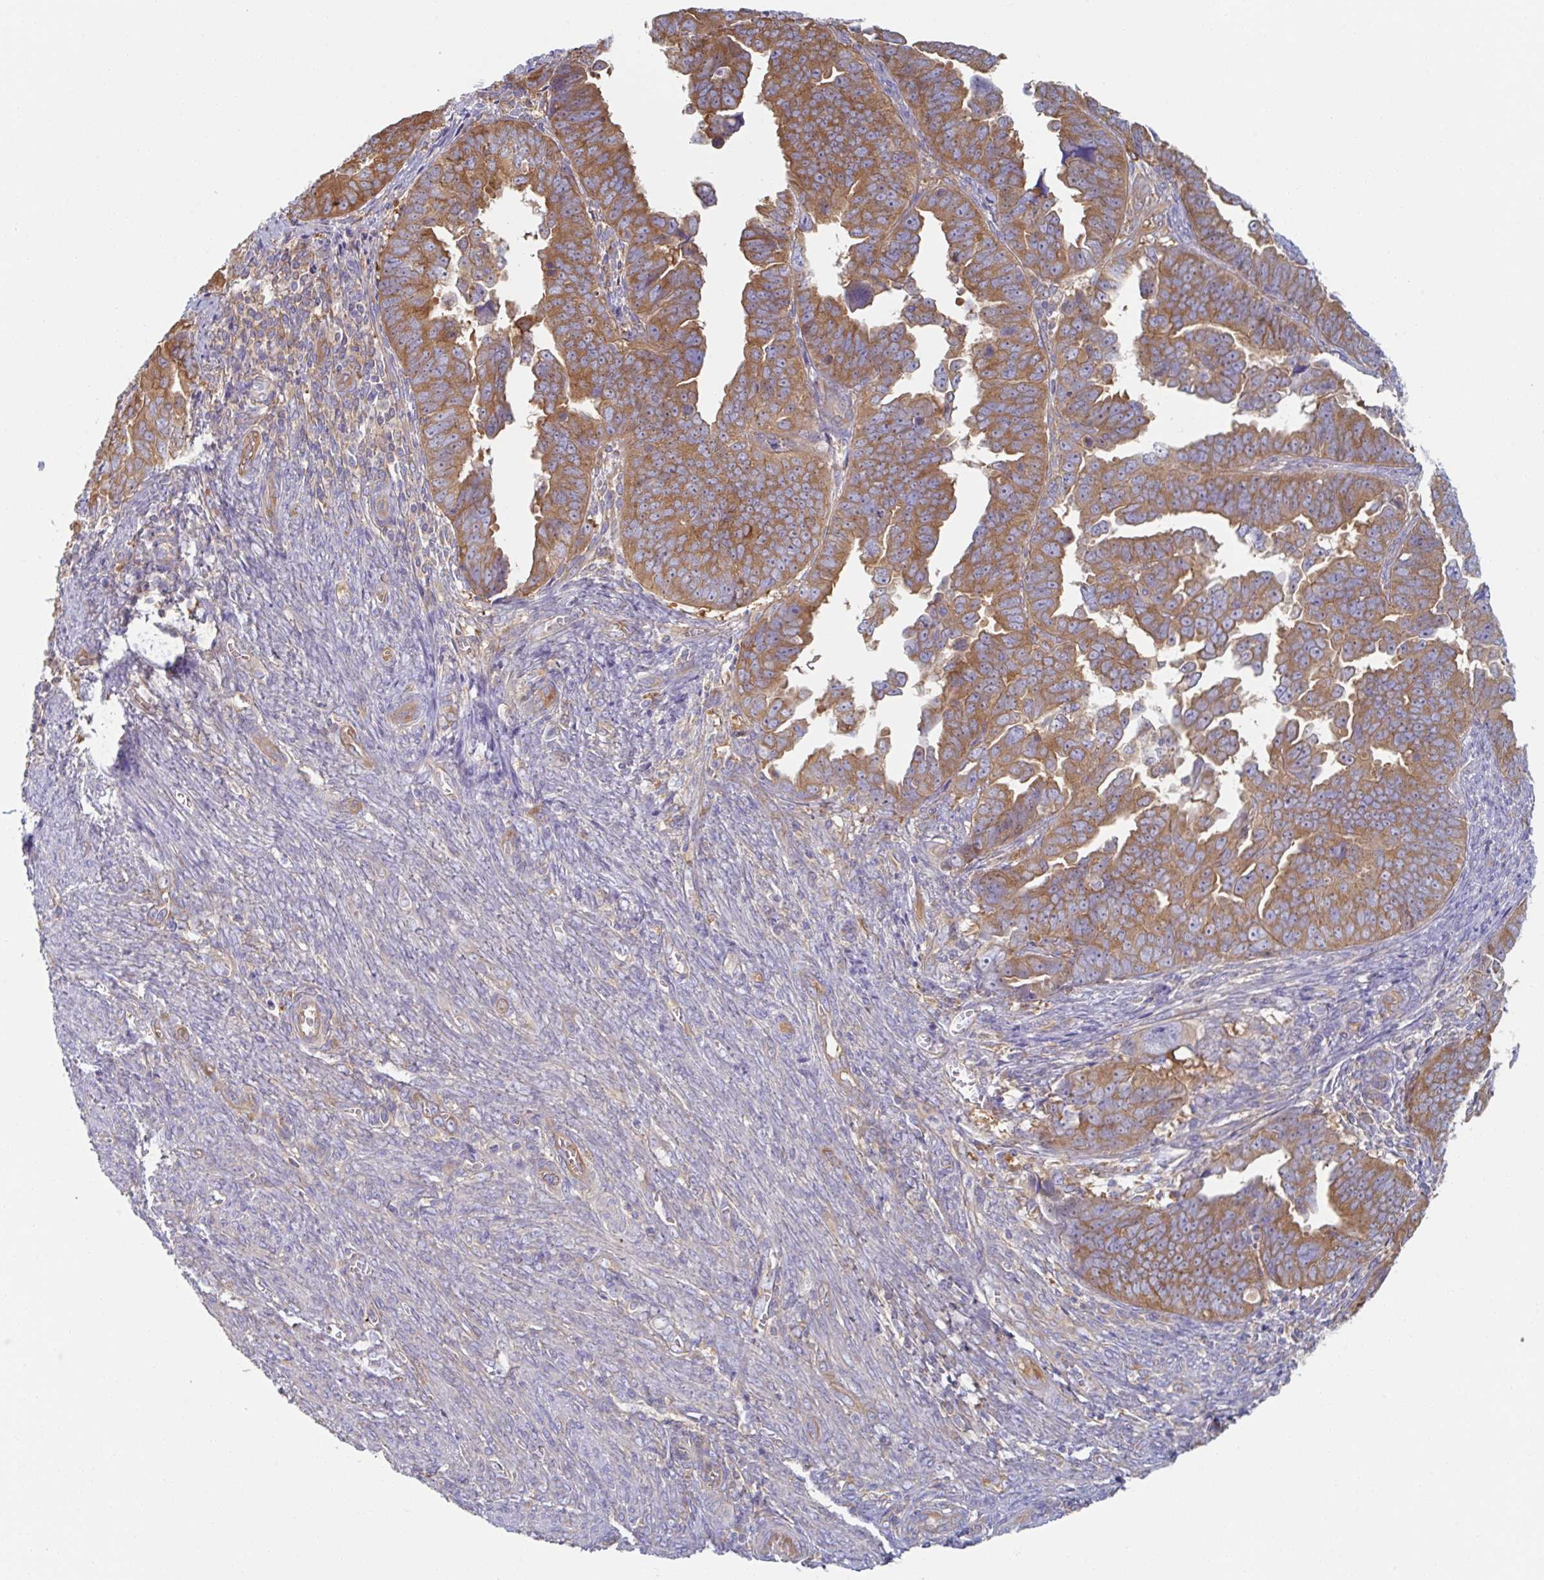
{"staining": {"intensity": "strong", "quantity": ">75%", "location": "cytoplasmic/membranous"}, "tissue": "endometrial cancer", "cell_type": "Tumor cells", "image_type": "cancer", "snomed": [{"axis": "morphology", "description": "Adenocarcinoma, NOS"}, {"axis": "topography", "description": "Endometrium"}], "caption": "Brown immunohistochemical staining in endometrial cancer (adenocarcinoma) displays strong cytoplasmic/membranous expression in approximately >75% of tumor cells. The protein of interest is shown in brown color, while the nuclei are stained blue.", "gene": "AMPD2", "patient": {"sex": "female", "age": 75}}